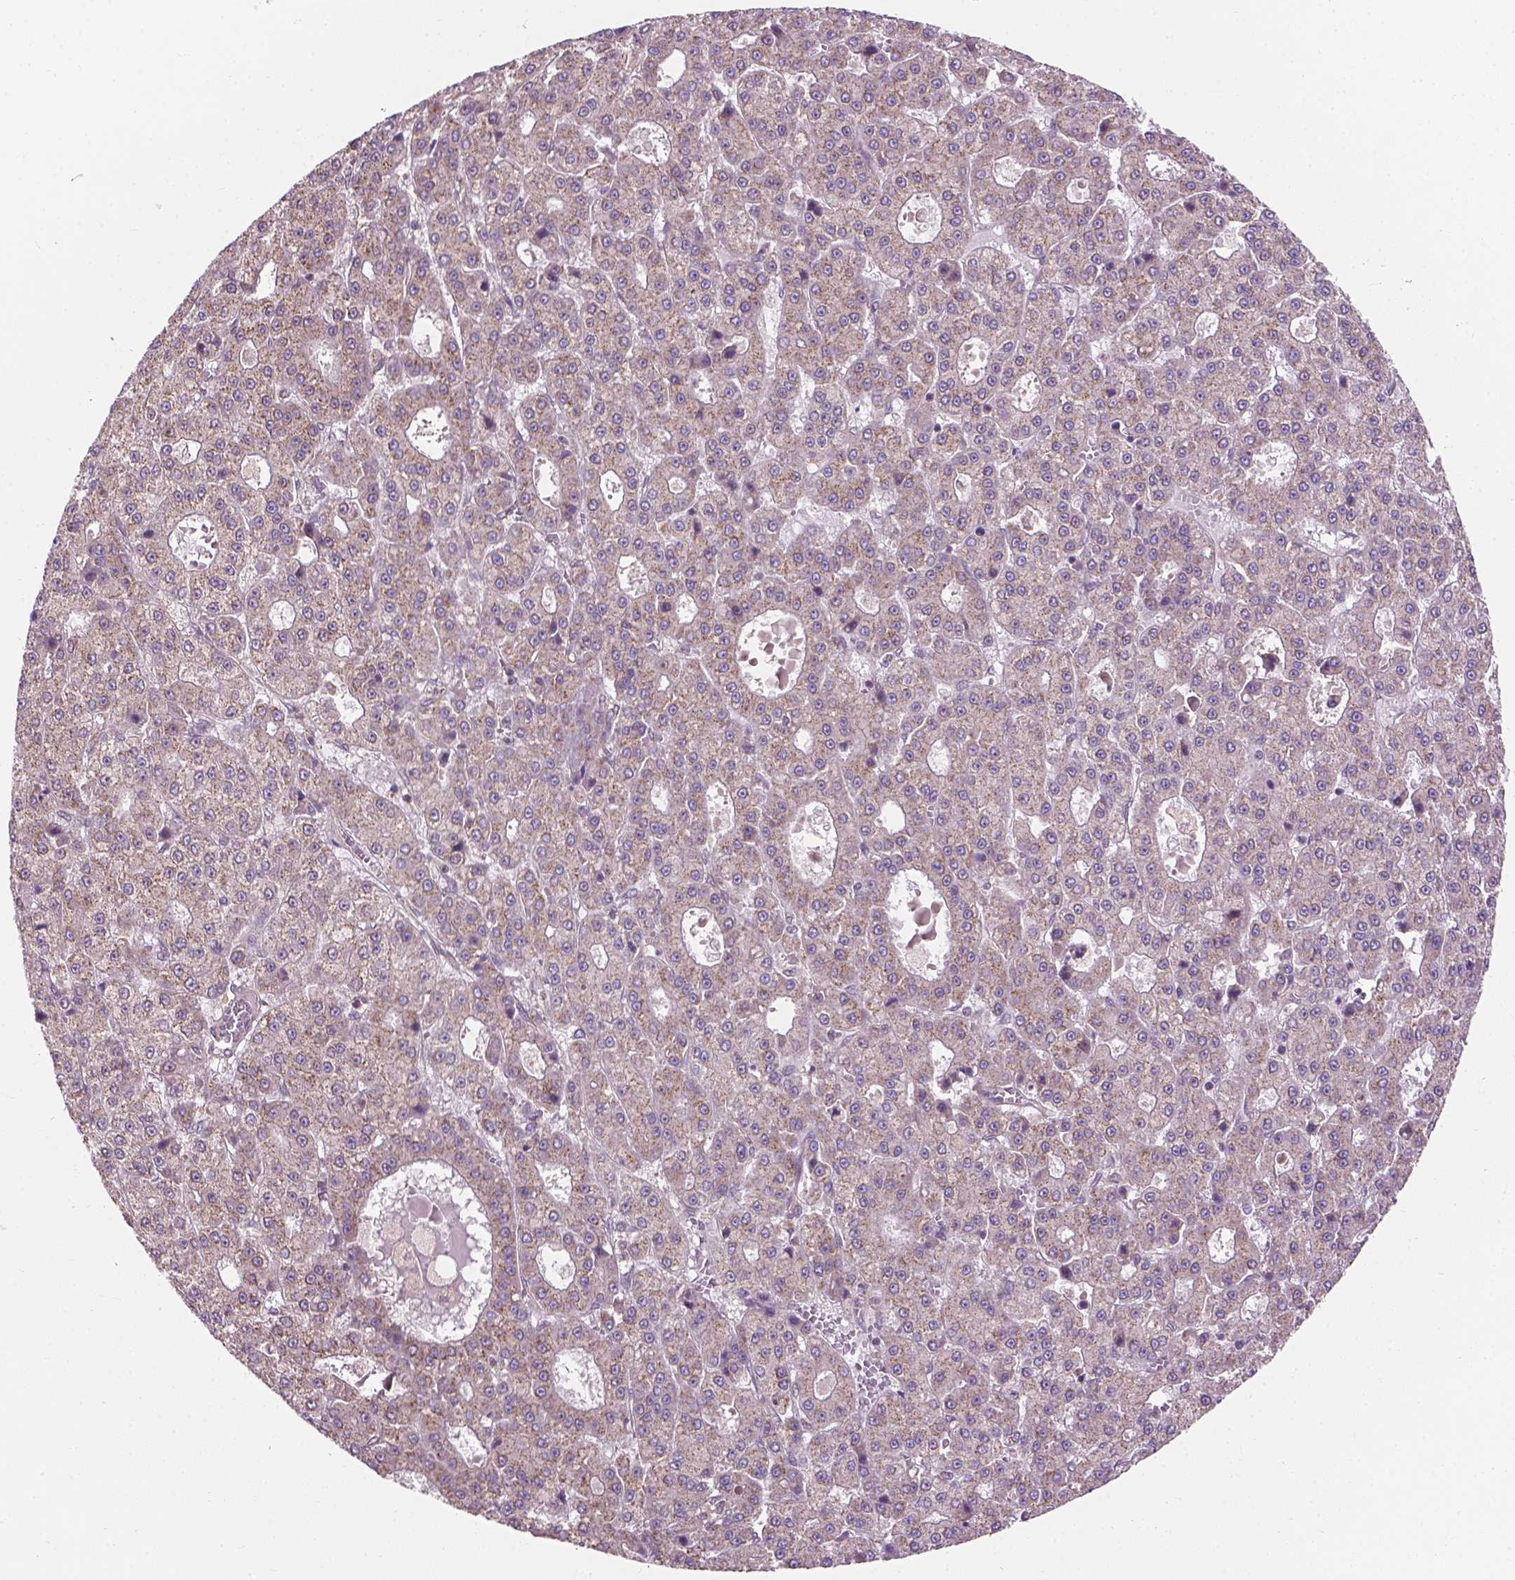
{"staining": {"intensity": "weak", "quantity": "<25%", "location": "cytoplasmic/membranous"}, "tissue": "liver cancer", "cell_type": "Tumor cells", "image_type": "cancer", "snomed": [{"axis": "morphology", "description": "Carcinoma, Hepatocellular, NOS"}, {"axis": "topography", "description": "Liver"}], "caption": "Immunohistochemistry (IHC) image of neoplastic tissue: liver cancer (hepatocellular carcinoma) stained with DAB (3,3'-diaminobenzidine) demonstrates no significant protein positivity in tumor cells. (DAB (3,3'-diaminobenzidine) immunohistochemistry visualized using brightfield microscopy, high magnification).", "gene": "PPP1CB", "patient": {"sex": "male", "age": 70}}